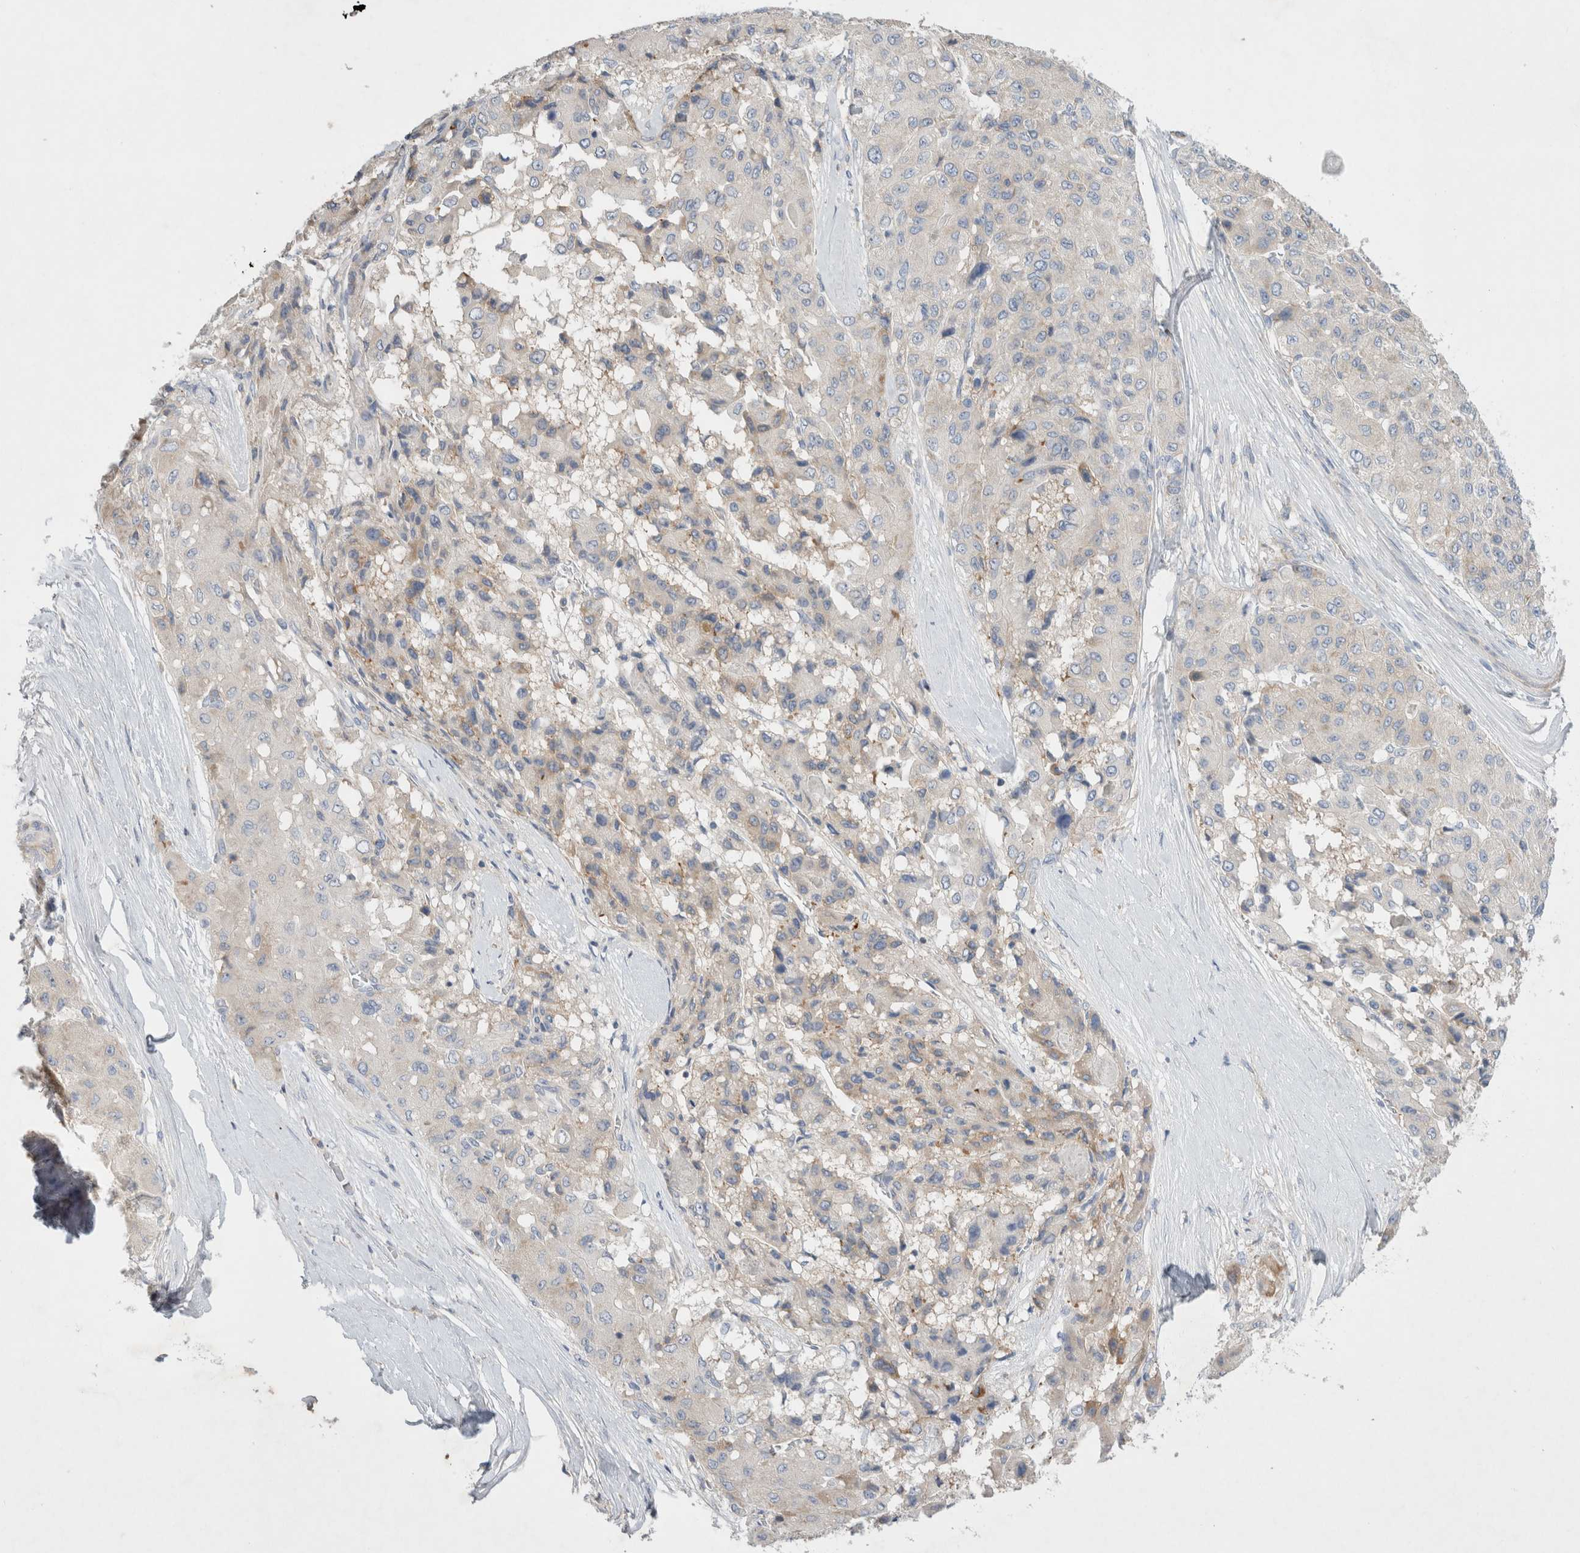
{"staining": {"intensity": "weak", "quantity": "<25%", "location": "cytoplasmic/membranous"}, "tissue": "liver cancer", "cell_type": "Tumor cells", "image_type": "cancer", "snomed": [{"axis": "morphology", "description": "Carcinoma, Hepatocellular, NOS"}, {"axis": "topography", "description": "Liver"}], "caption": "Immunohistochemistry (IHC) micrograph of neoplastic tissue: liver hepatocellular carcinoma stained with DAB shows no significant protein staining in tumor cells.", "gene": "ZNF23", "patient": {"sex": "male", "age": 80}}